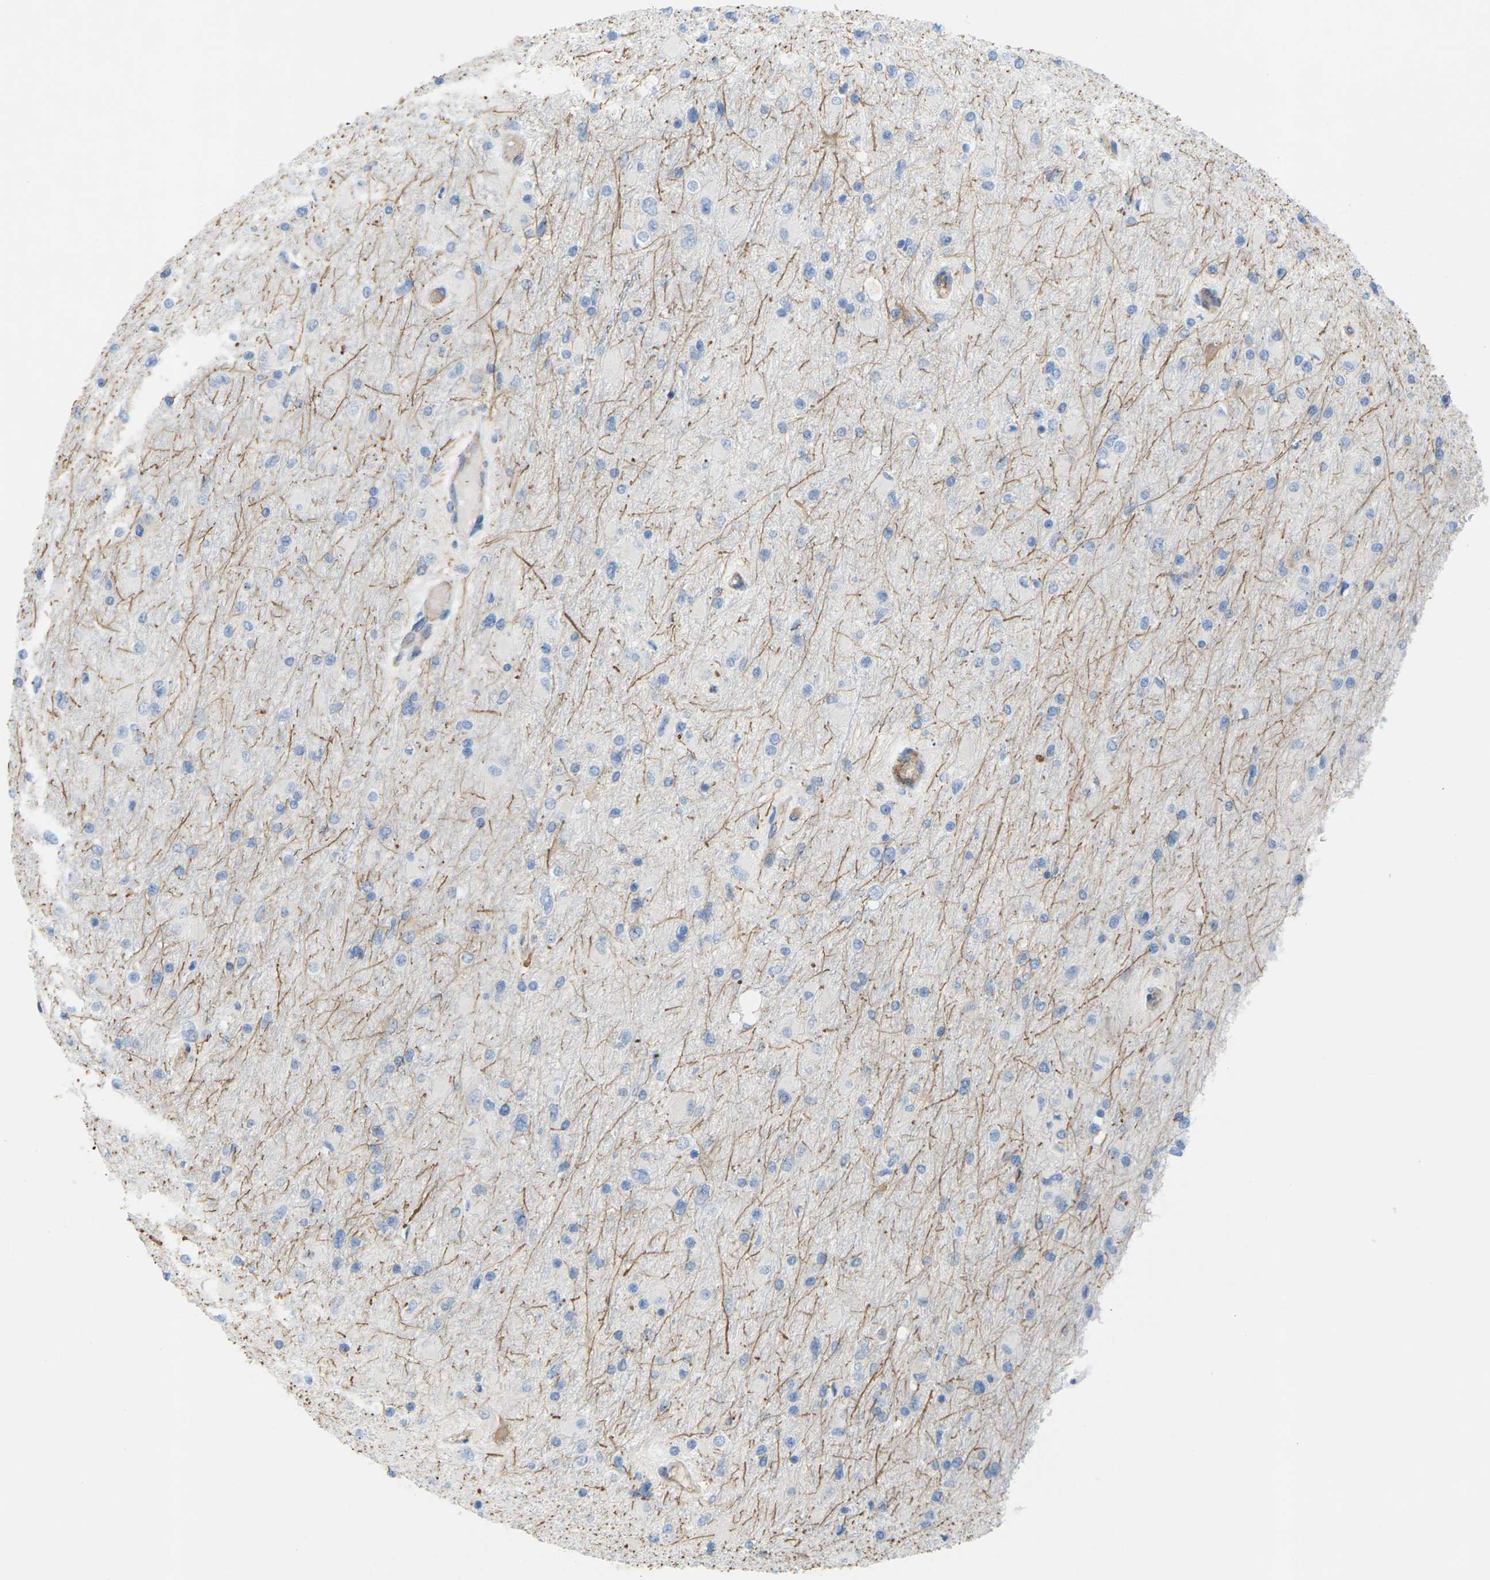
{"staining": {"intensity": "negative", "quantity": "none", "location": "none"}, "tissue": "glioma", "cell_type": "Tumor cells", "image_type": "cancer", "snomed": [{"axis": "morphology", "description": "Glioma, malignant, High grade"}, {"axis": "topography", "description": "Cerebral cortex"}], "caption": "Human malignant high-grade glioma stained for a protein using immunohistochemistry (IHC) exhibits no positivity in tumor cells.", "gene": "CLDN3", "patient": {"sex": "female", "age": 36}}